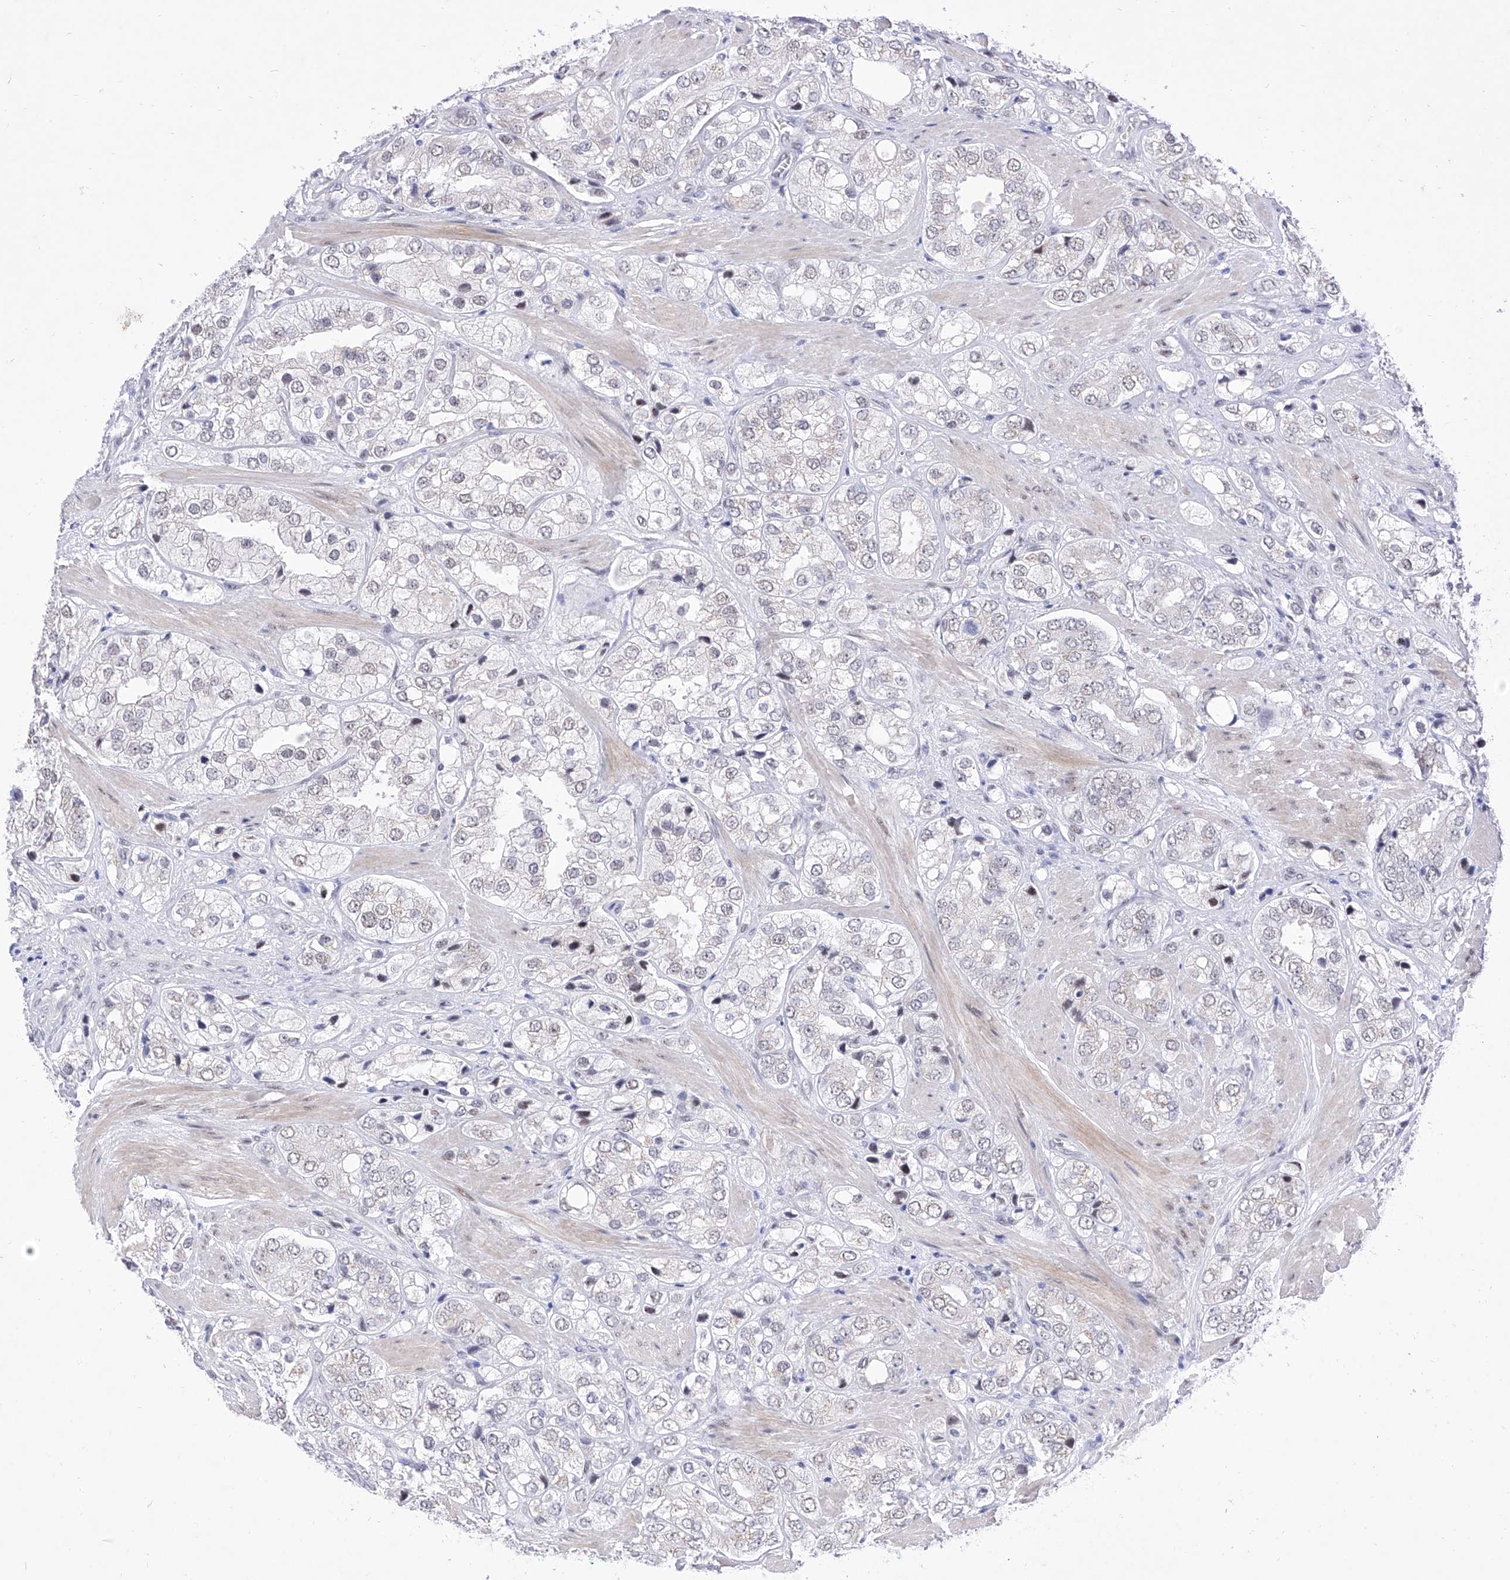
{"staining": {"intensity": "negative", "quantity": "none", "location": "none"}, "tissue": "prostate cancer", "cell_type": "Tumor cells", "image_type": "cancer", "snomed": [{"axis": "morphology", "description": "Adenocarcinoma, High grade"}, {"axis": "topography", "description": "Prostate"}], "caption": "Prostate cancer (high-grade adenocarcinoma) stained for a protein using immunohistochemistry (IHC) shows no staining tumor cells.", "gene": "ATN1", "patient": {"sex": "male", "age": 50}}